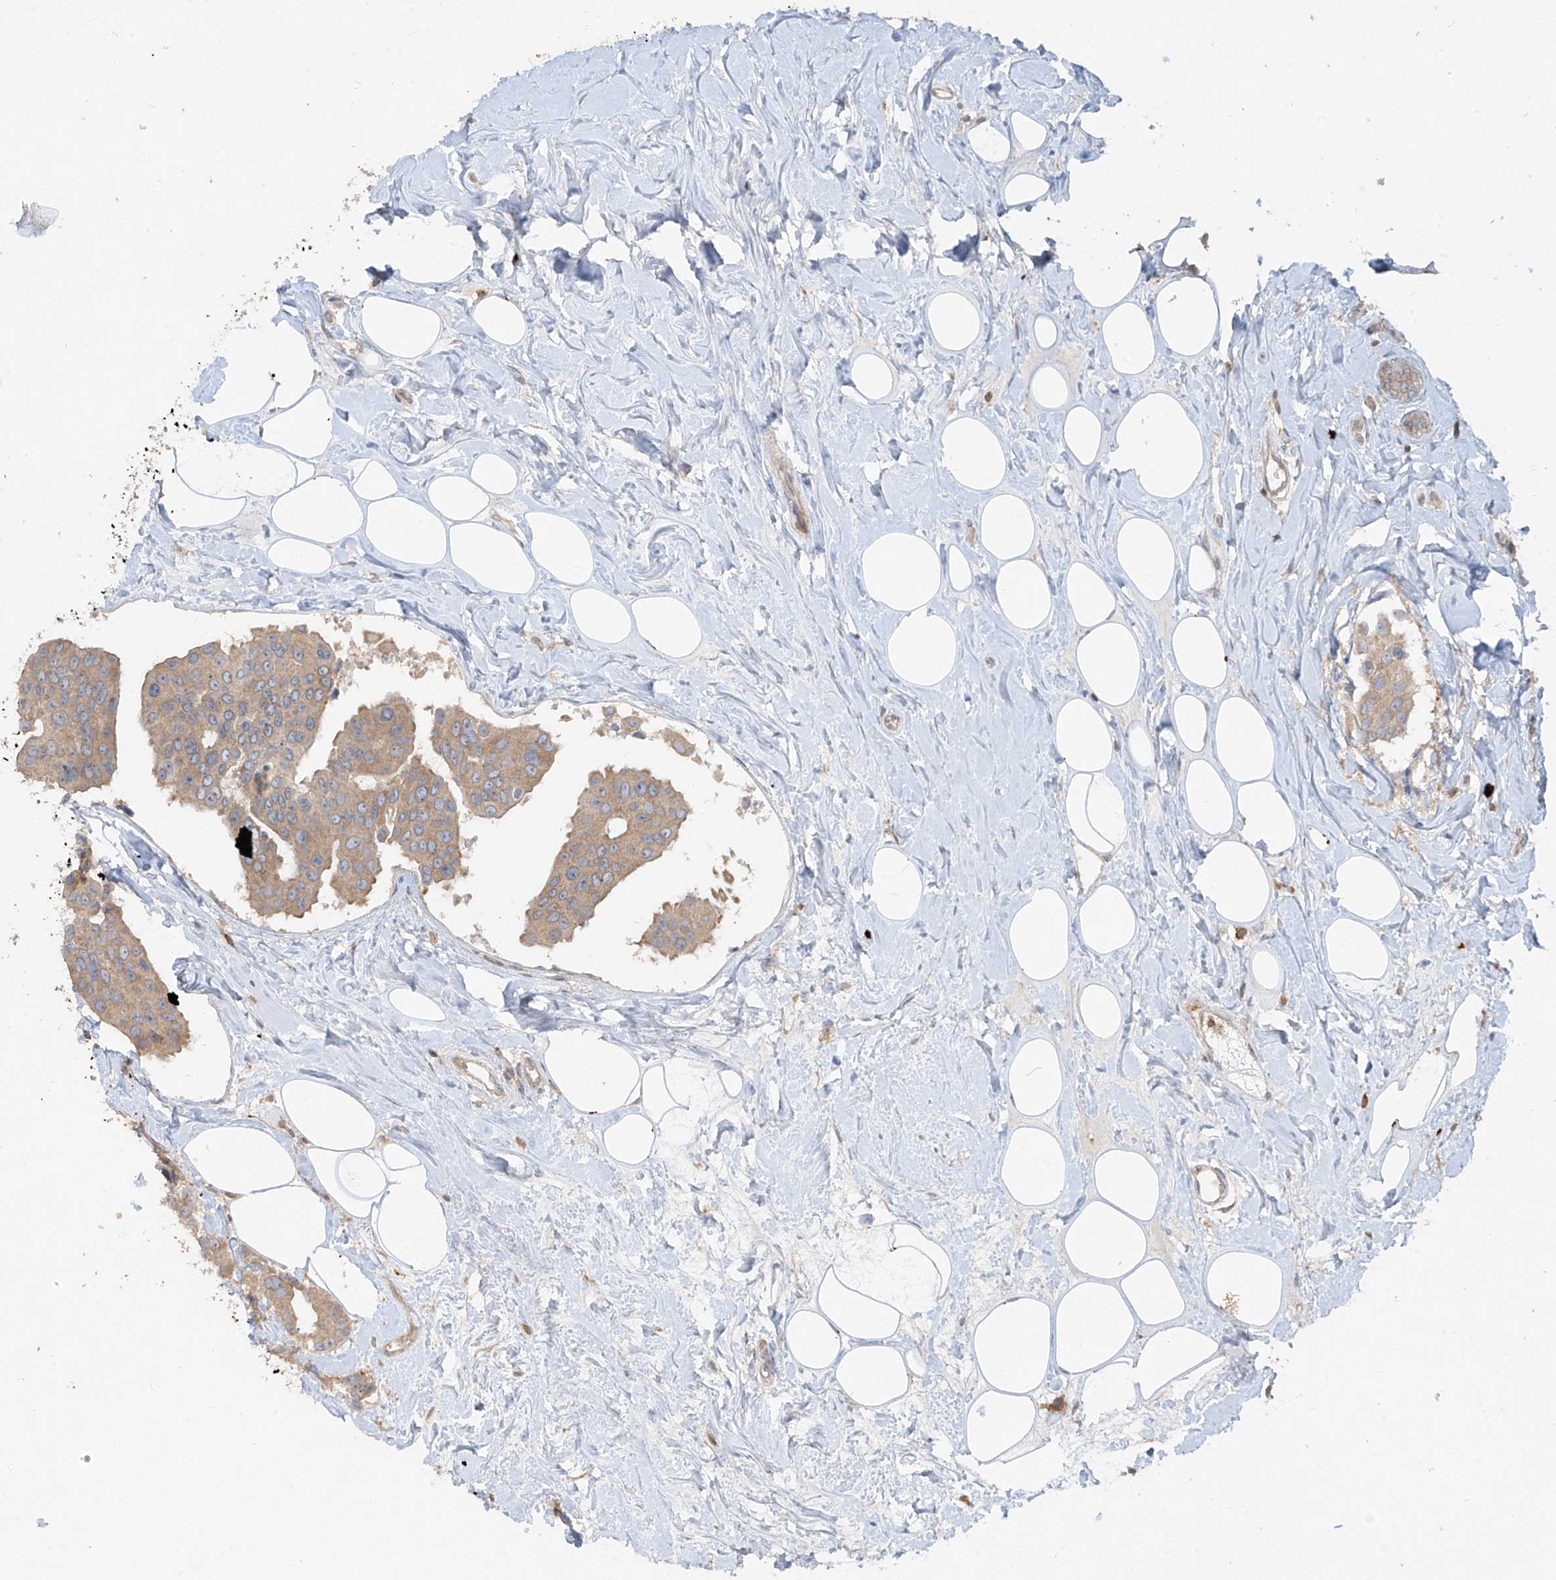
{"staining": {"intensity": "moderate", "quantity": ">75%", "location": "cytoplasmic/membranous"}, "tissue": "breast cancer", "cell_type": "Tumor cells", "image_type": "cancer", "snomed": [{"axis": "morphology", "description": "Normal tissue, NOS"}, {"axis": "morphology", "description": "Duct carcinoma"}, {"axis": "topography", "description": "Breast"}], "caption": "The histopathology image demonstrates a brown stain indicating the presence of a protein in the cytoplasmic/membranous of tumor cells in breast invasive ductal carcinoma.", "gene": "LDAH", "patient": {"sex": "female", "age": 39}}